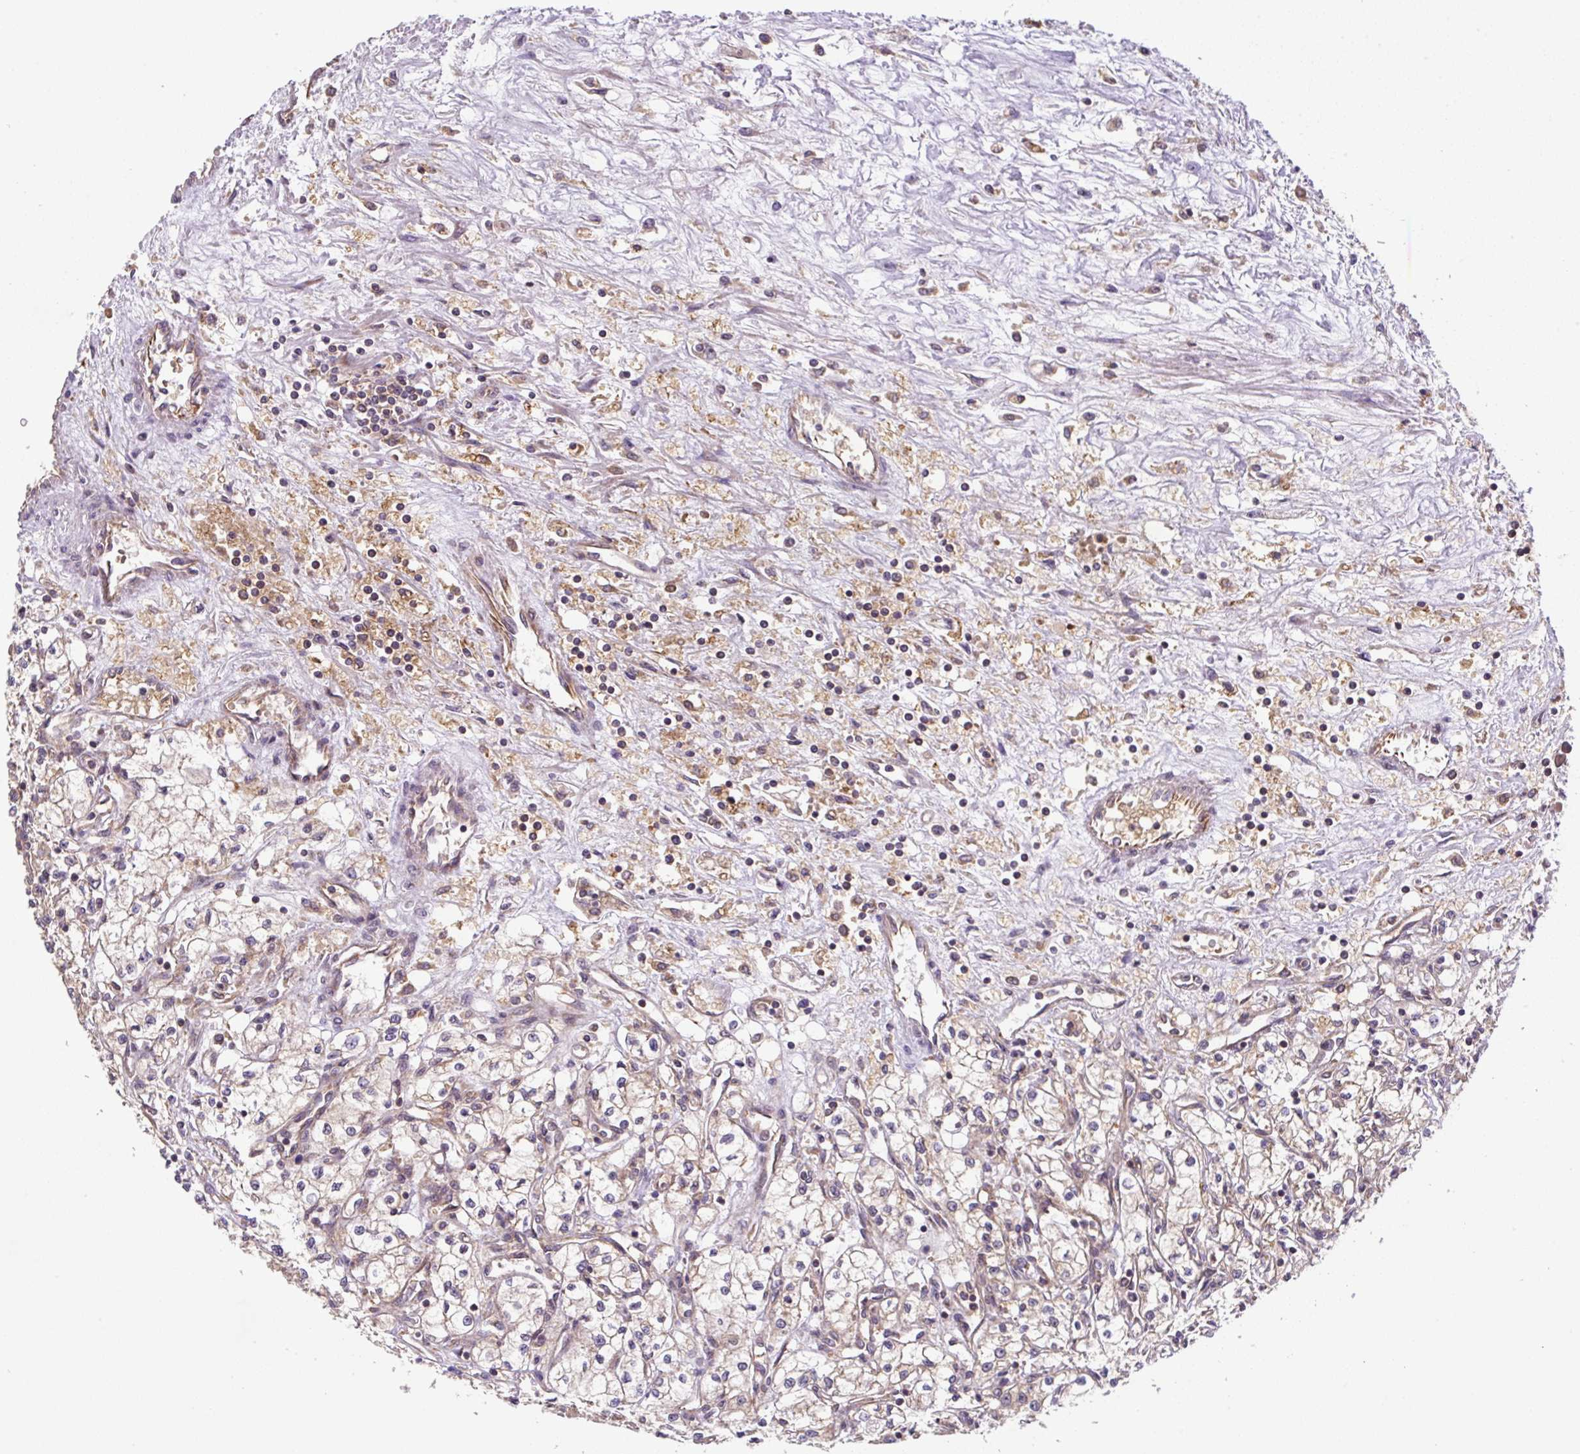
{"staining": {"intensity": "weak", "quantity": "25%-75%", "location": "cytoplasmic/membranous"}, "tissue": "renal cancer", "cell_type": "Tumor cells", "image_type": "cancer", "snomed": [{"axis": "morphology", "description": "Adenocarcinoma, NOS"}, {"axis": "topography", "description": "Kidney"}], "caption": "Weak cytoplasmic/membranous protein staining is seen in about 25%-75% of tumor cells in adenocarcinoma (renal).", "gene": "APOBEC3D", "patient": {"sex": "male", "age": 59}}